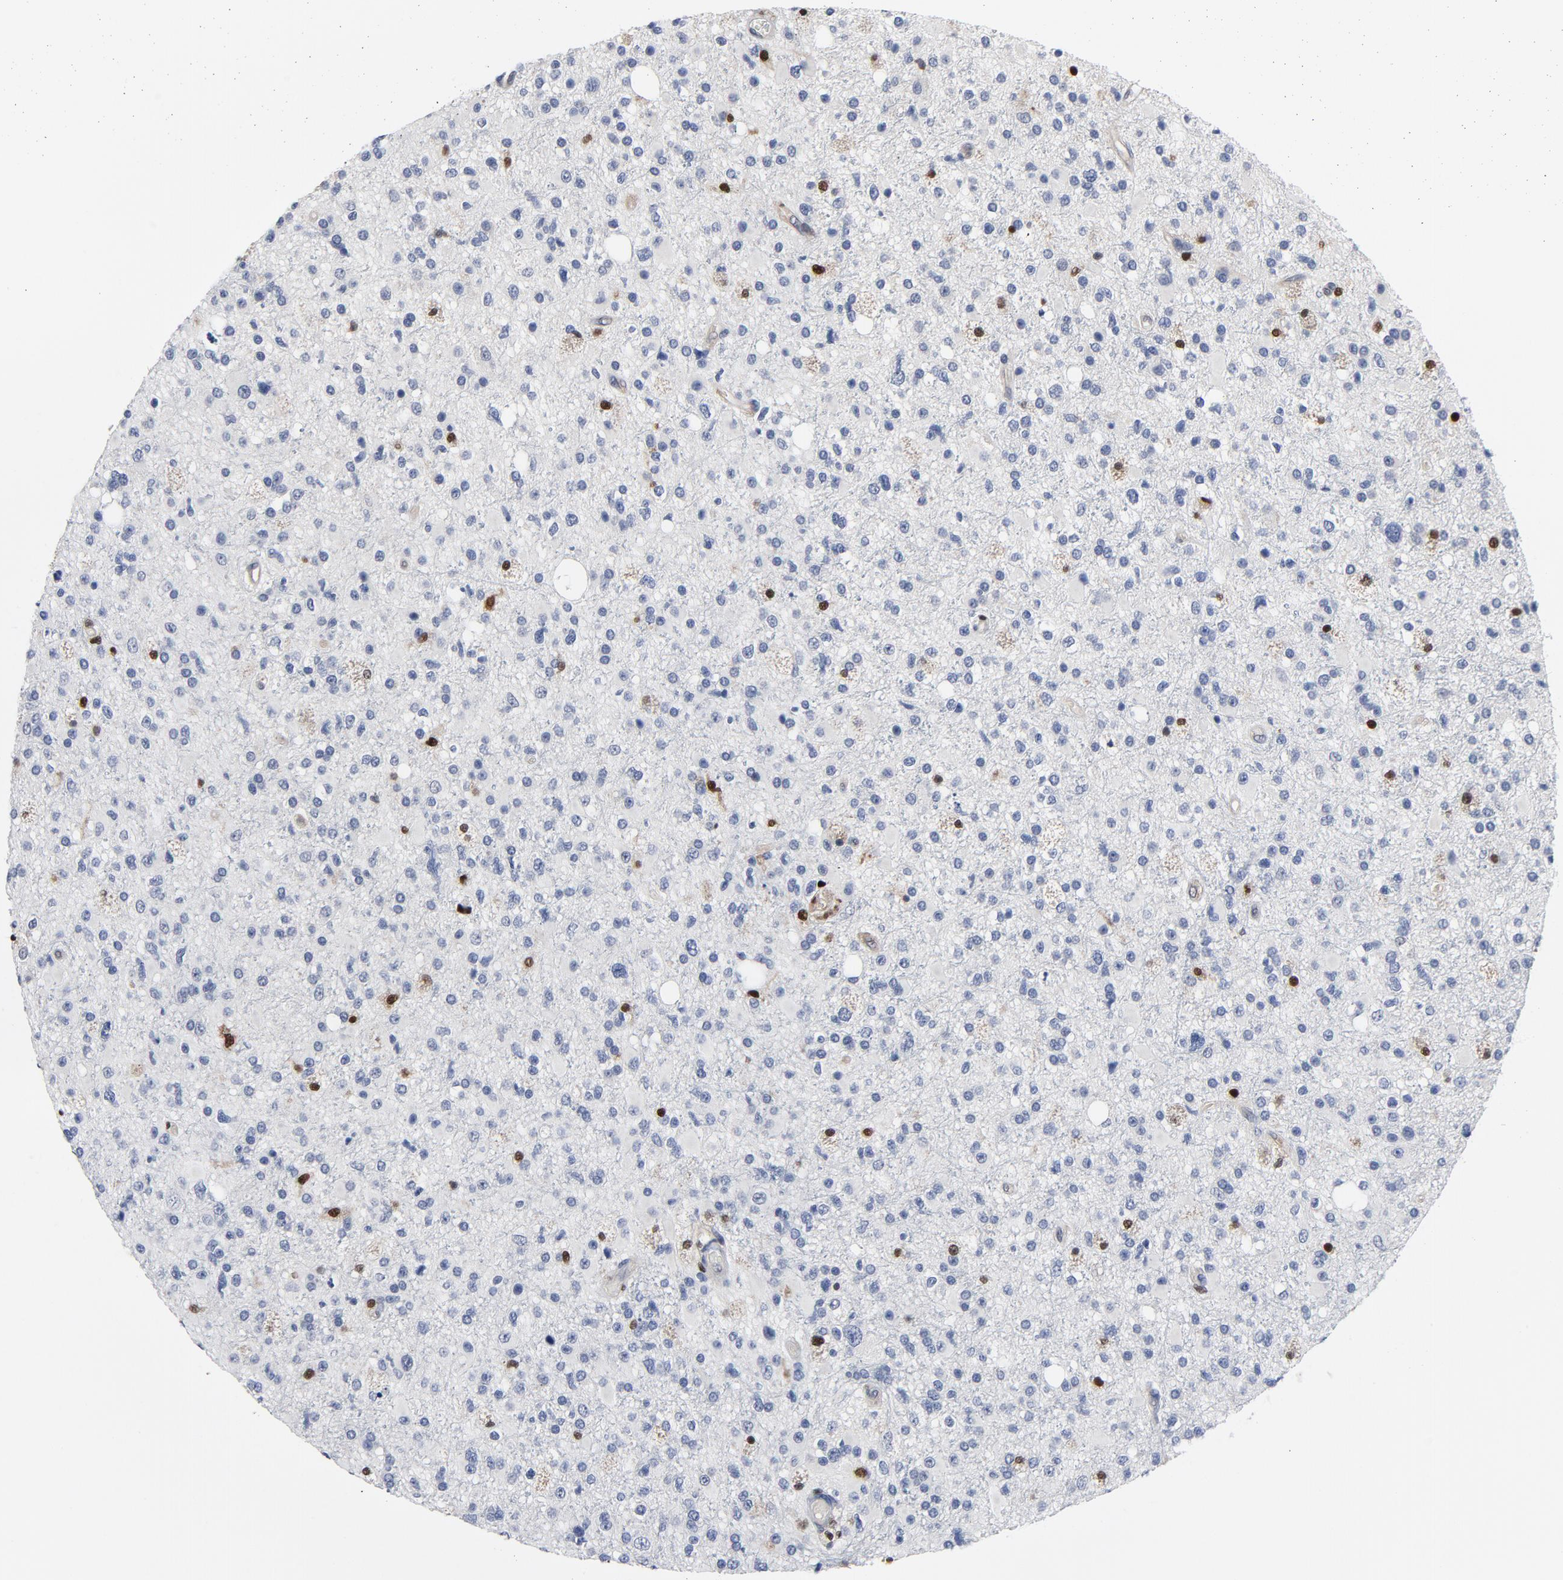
{"staining": {"intensity": "negative", "quantity": "none", "location": "none"}, "tissue": "glioma", "cell_type": "Tumor cells", "image_type": "cancer", "snomed": [{"axis": "morphology", "description": "Glioma, malignant, High grade"}, {"axis": "topography", "description": "Brain"}], "caption": "Tumor cells show no significant expression in malignant high-grade glioma.", "gene": "NFKB1", "patient": {"sex": "male", "age": 33}}